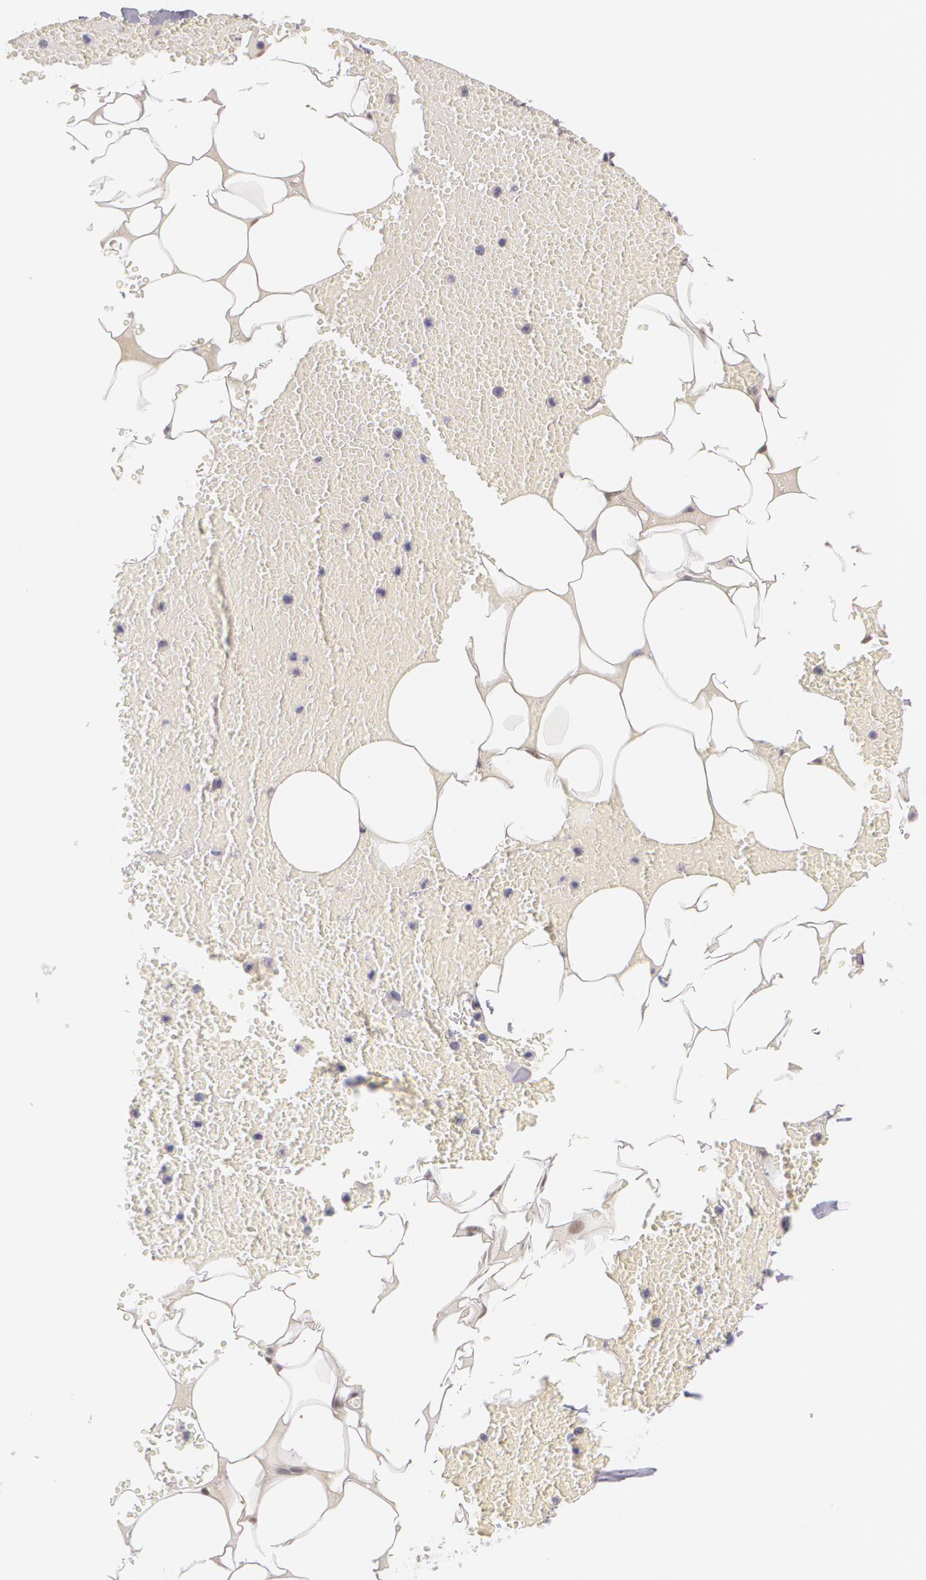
{"staining": {"intensity": "negative", "quantity": "none", "location": "none"}, "tissue": "adipose tissue", "cell_type": "Adipocytes", "image_type": "normal", "snomed": [{"axis": "morphology", "description": "Normal tissue, NOS"}, {"axis": "morphology", "description": "Inflammation, NOS"}, {"axis": "topography", "description": "Lymph node"}, {"axis": "topography", "description": "Peripheral nerve tissue"}], "caption": "A histopathology image of adipose tissue stained for a protein reveals no brown staining in adipocytes. (DAB immunohistochemistry (IHC) with hematoxylin counter stain).", "gene": "ZBTB16", "patient": {"sex": "male", "age": 52}}